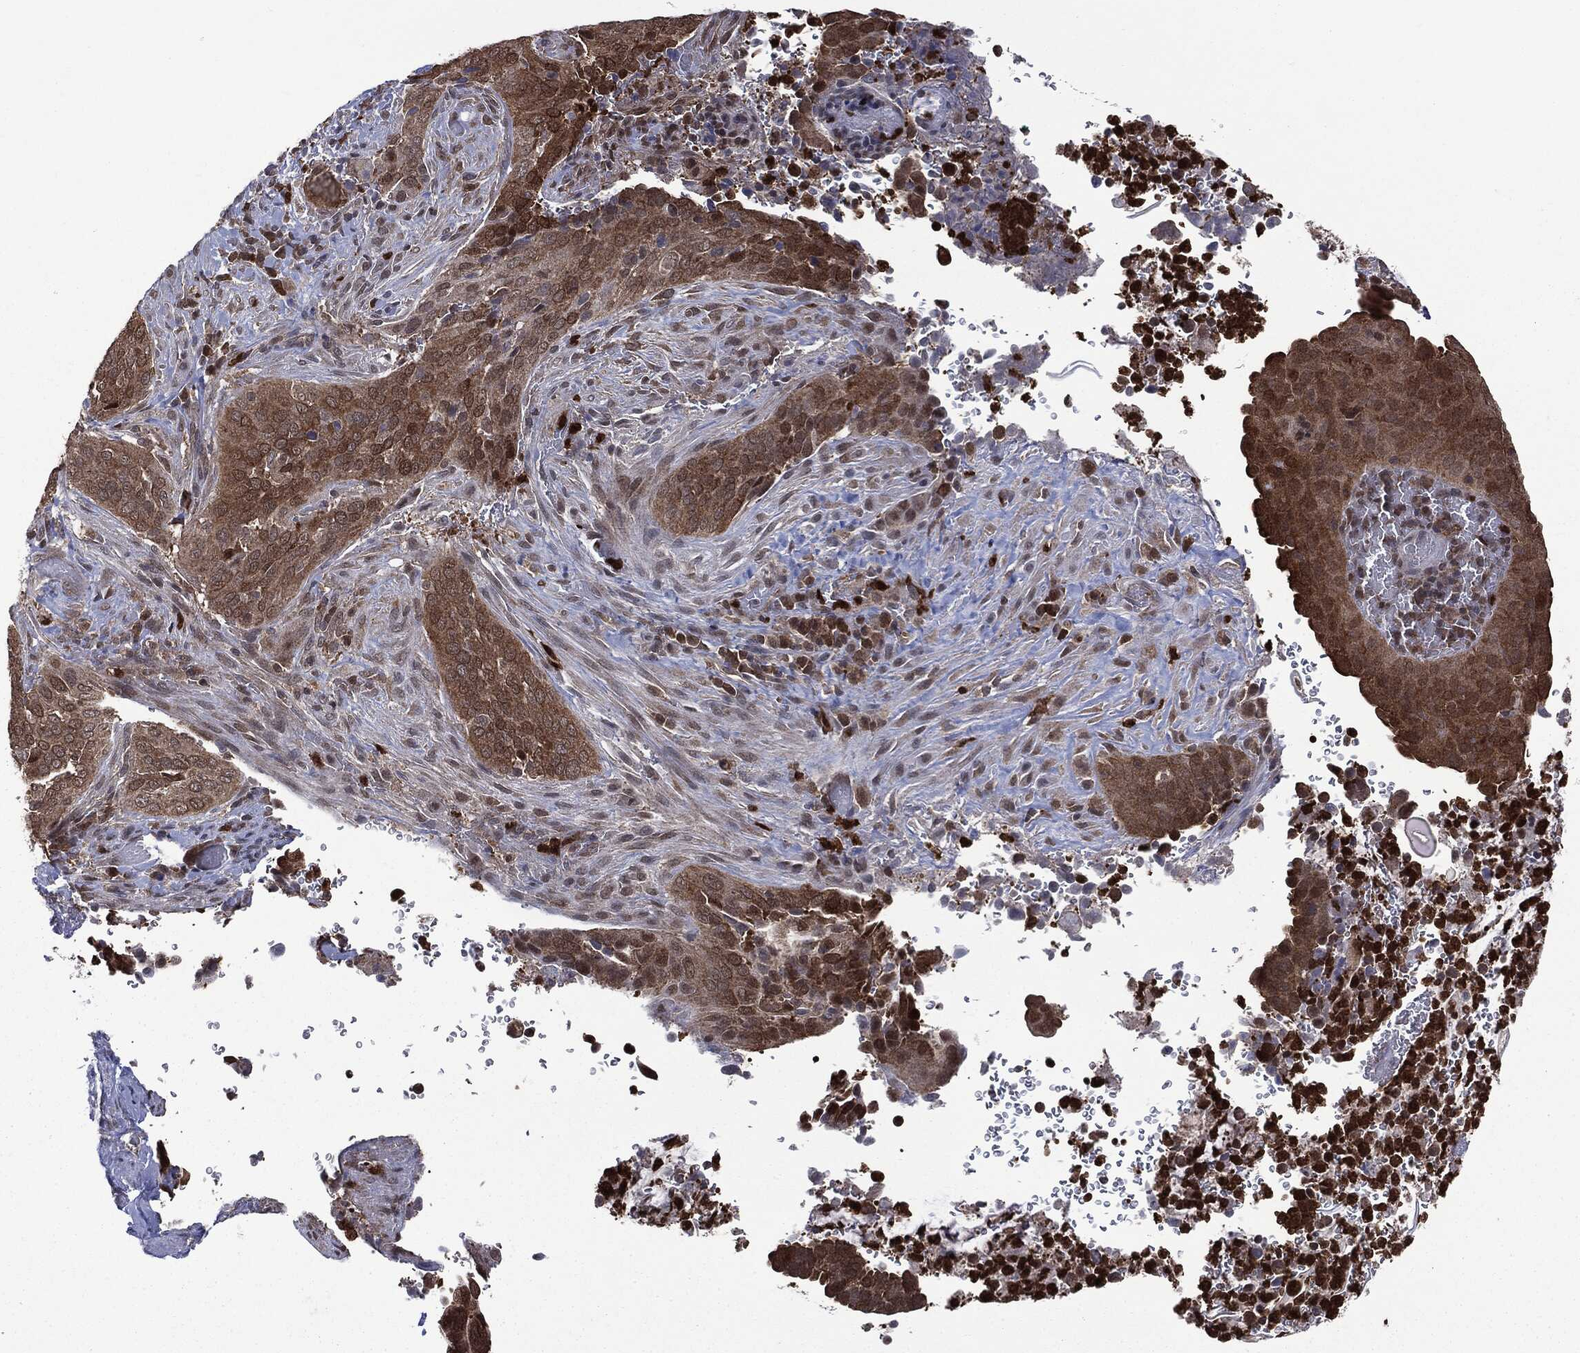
{"staining": {"intensity": "moderate", "quantity": ">75%", "location": "cytoplasmic/membranous"}, "tissue": "cervical cancer", "cell_type": "Tumor cells", "image_type": "cancer", "snomed": [{"axis": "morphology", "description": "Squamous cell carcinoma, NOS"}, {"axis": "topography", "description": "Cervix"}], "caption": "Immunohistochemistry (DAB (3,3'-diaminobenzidine)) staining of cervical cancer exhibits moderate cytoplasmic/membranous protein positivity in approximately >75% of tumor cells.", "gene": "GPI", "patient": {"sex": "female", "age": 38}}